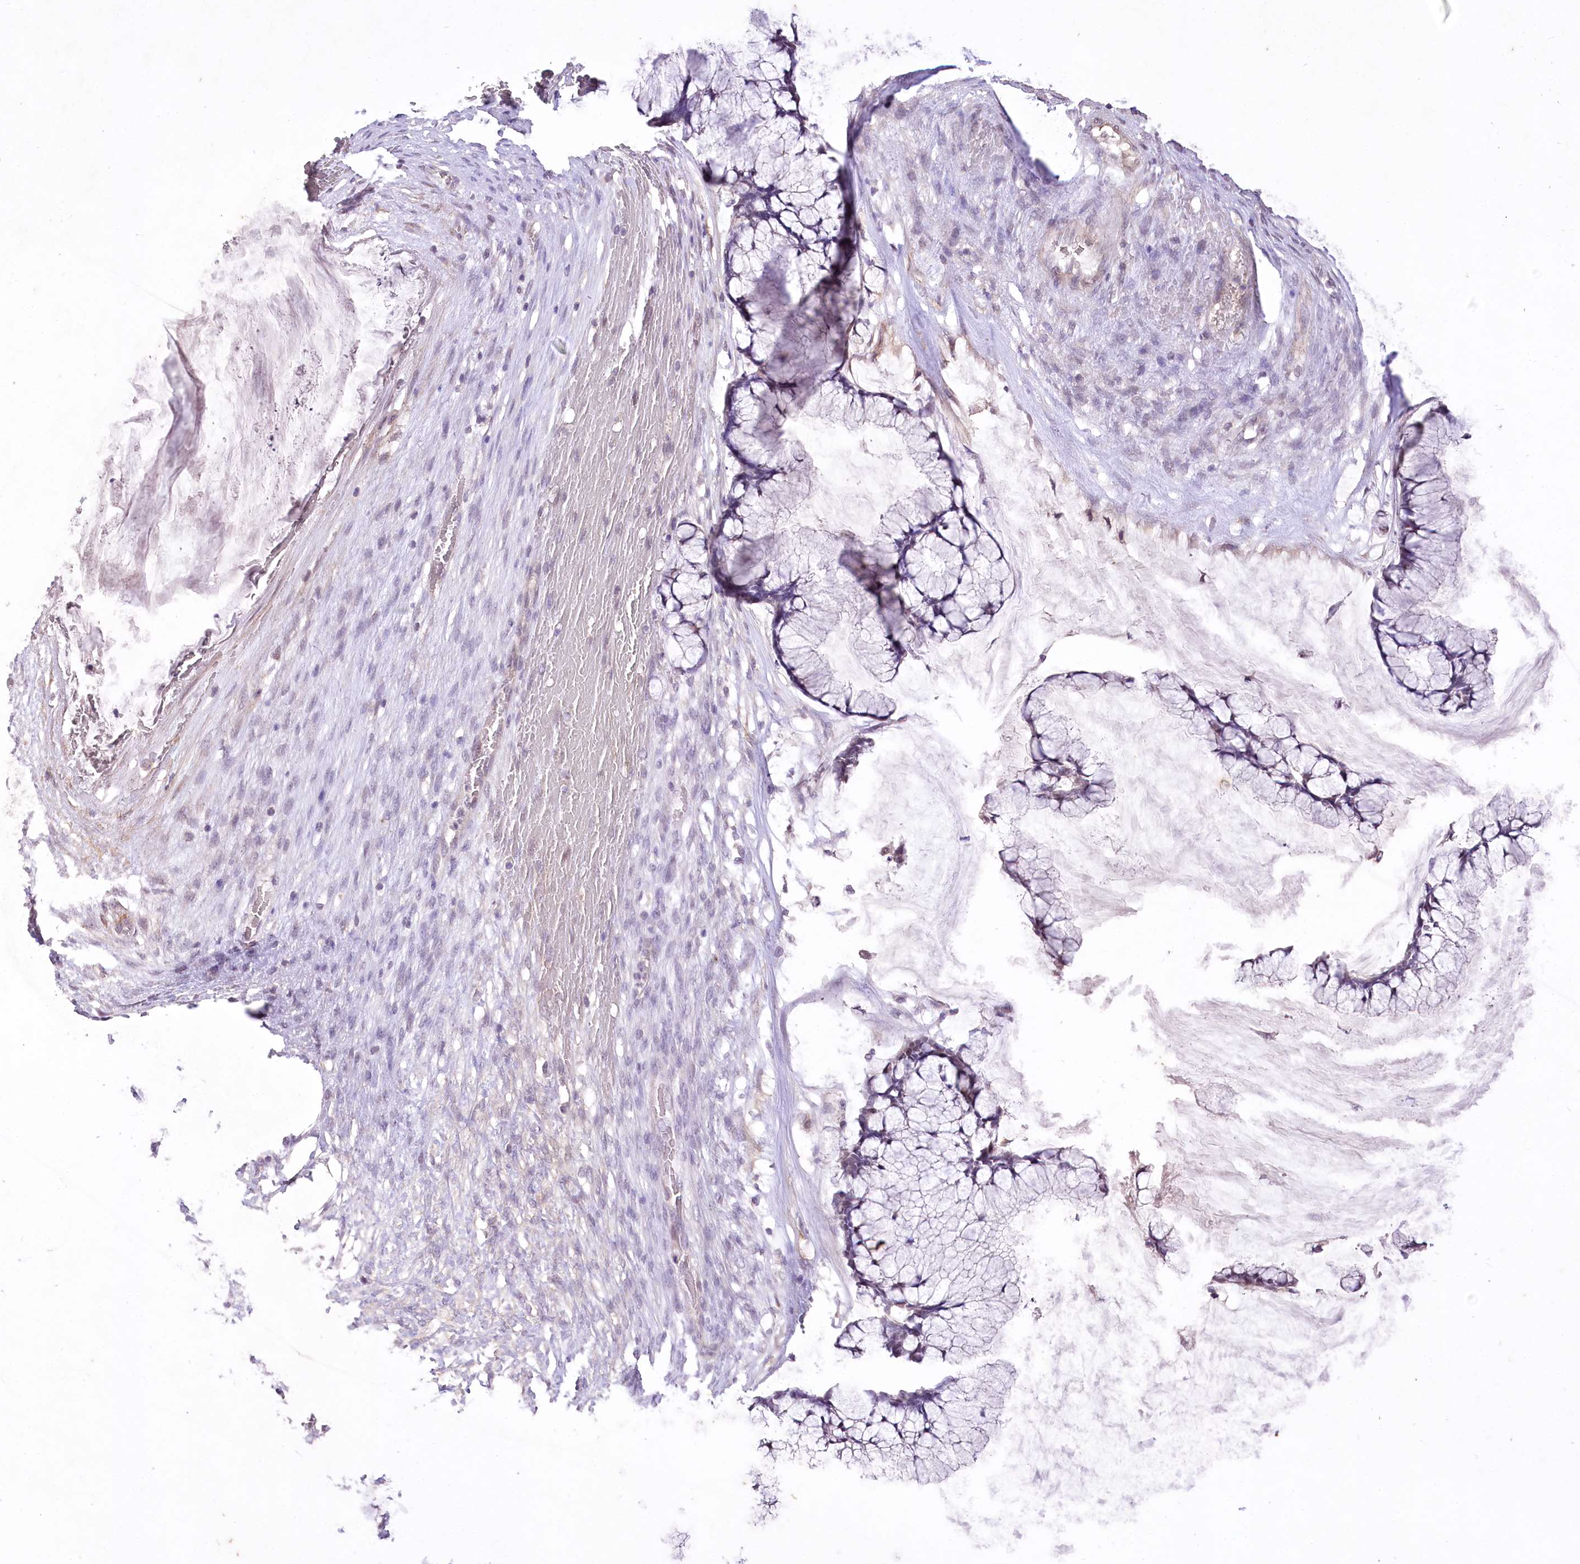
{"staining": {"intensity": "negative", "quantity": "none", "location": "none"}, "tissue": "ovarian cancer", "cell_type": "Tumor cells", "image_type": "cancer", "snomed": [{"axis": "morphology", "description": "Cystadenocarcinoma, mucinous, NOS"}, {"axis": "topography", "description": "Ovary"}], "caption": "IHC photomicrograph of human ovarian cancer stained for a protein (brown), which reveals no expression in tumor cells.", "gene": "ENPP1", "patient": {"sex": "female", "age": 42}}